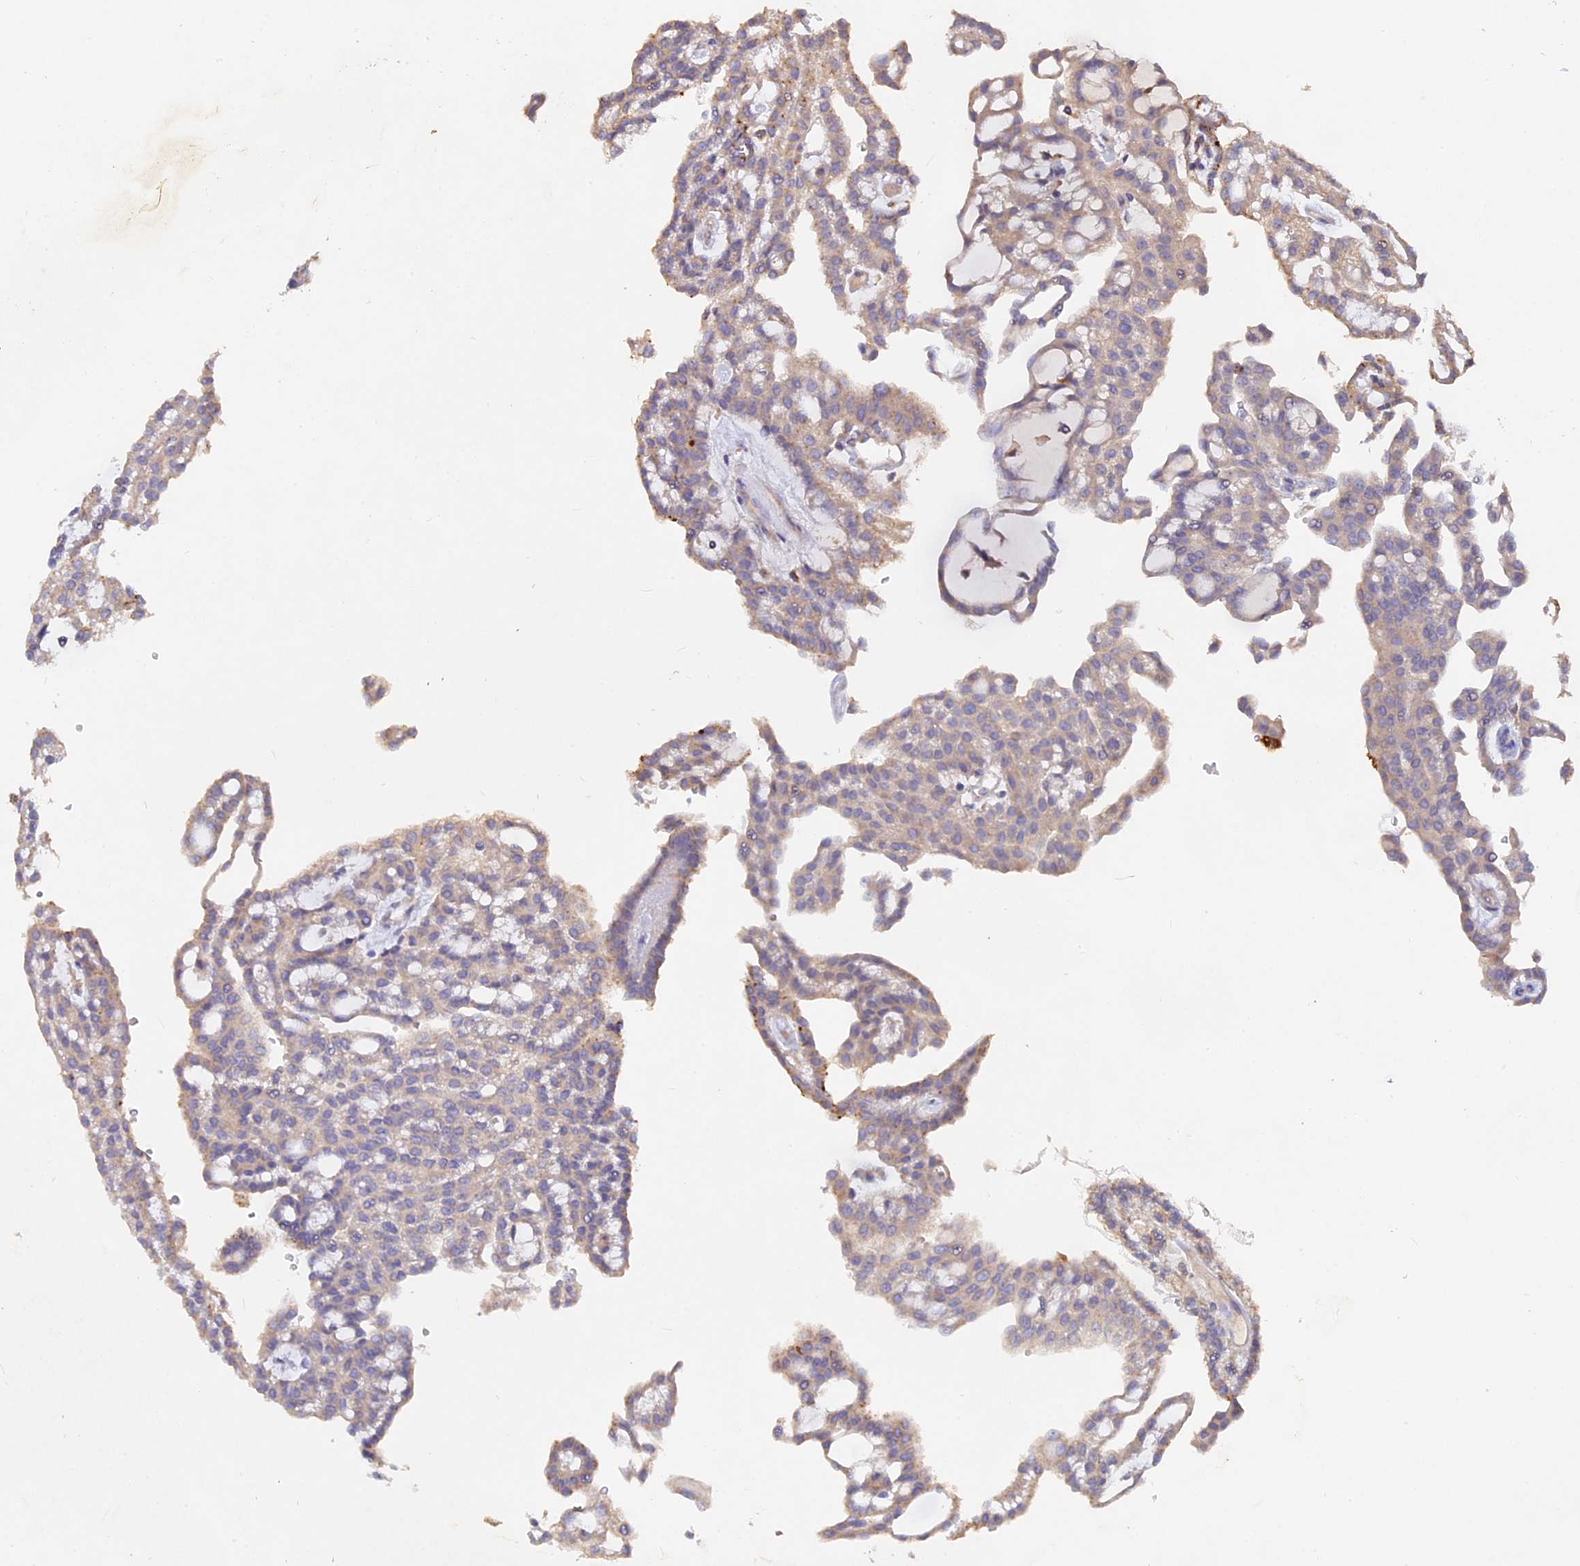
{"staining": {"intensity": "weak", "quantity": "<25%", "location": "cytoplasmic/membranous"}, "tissue": "renal cancer", "cell_type": "Tumor cells", "image_type": "cancer", "snomed": [{"axis": "morphology", "description": "Adenocarcinoma, NOS"}, {"axis": "topography", "description": "Kidney"}], "caption": "Immunohistochemical staining of renal adenocarcinoma reveals no significant positivity in tumor cells. (DAB immunohistochemistry (IHC), high magnification).", "gene": "SLC26A4", "patient": {"sex": "male", "age": 63}}